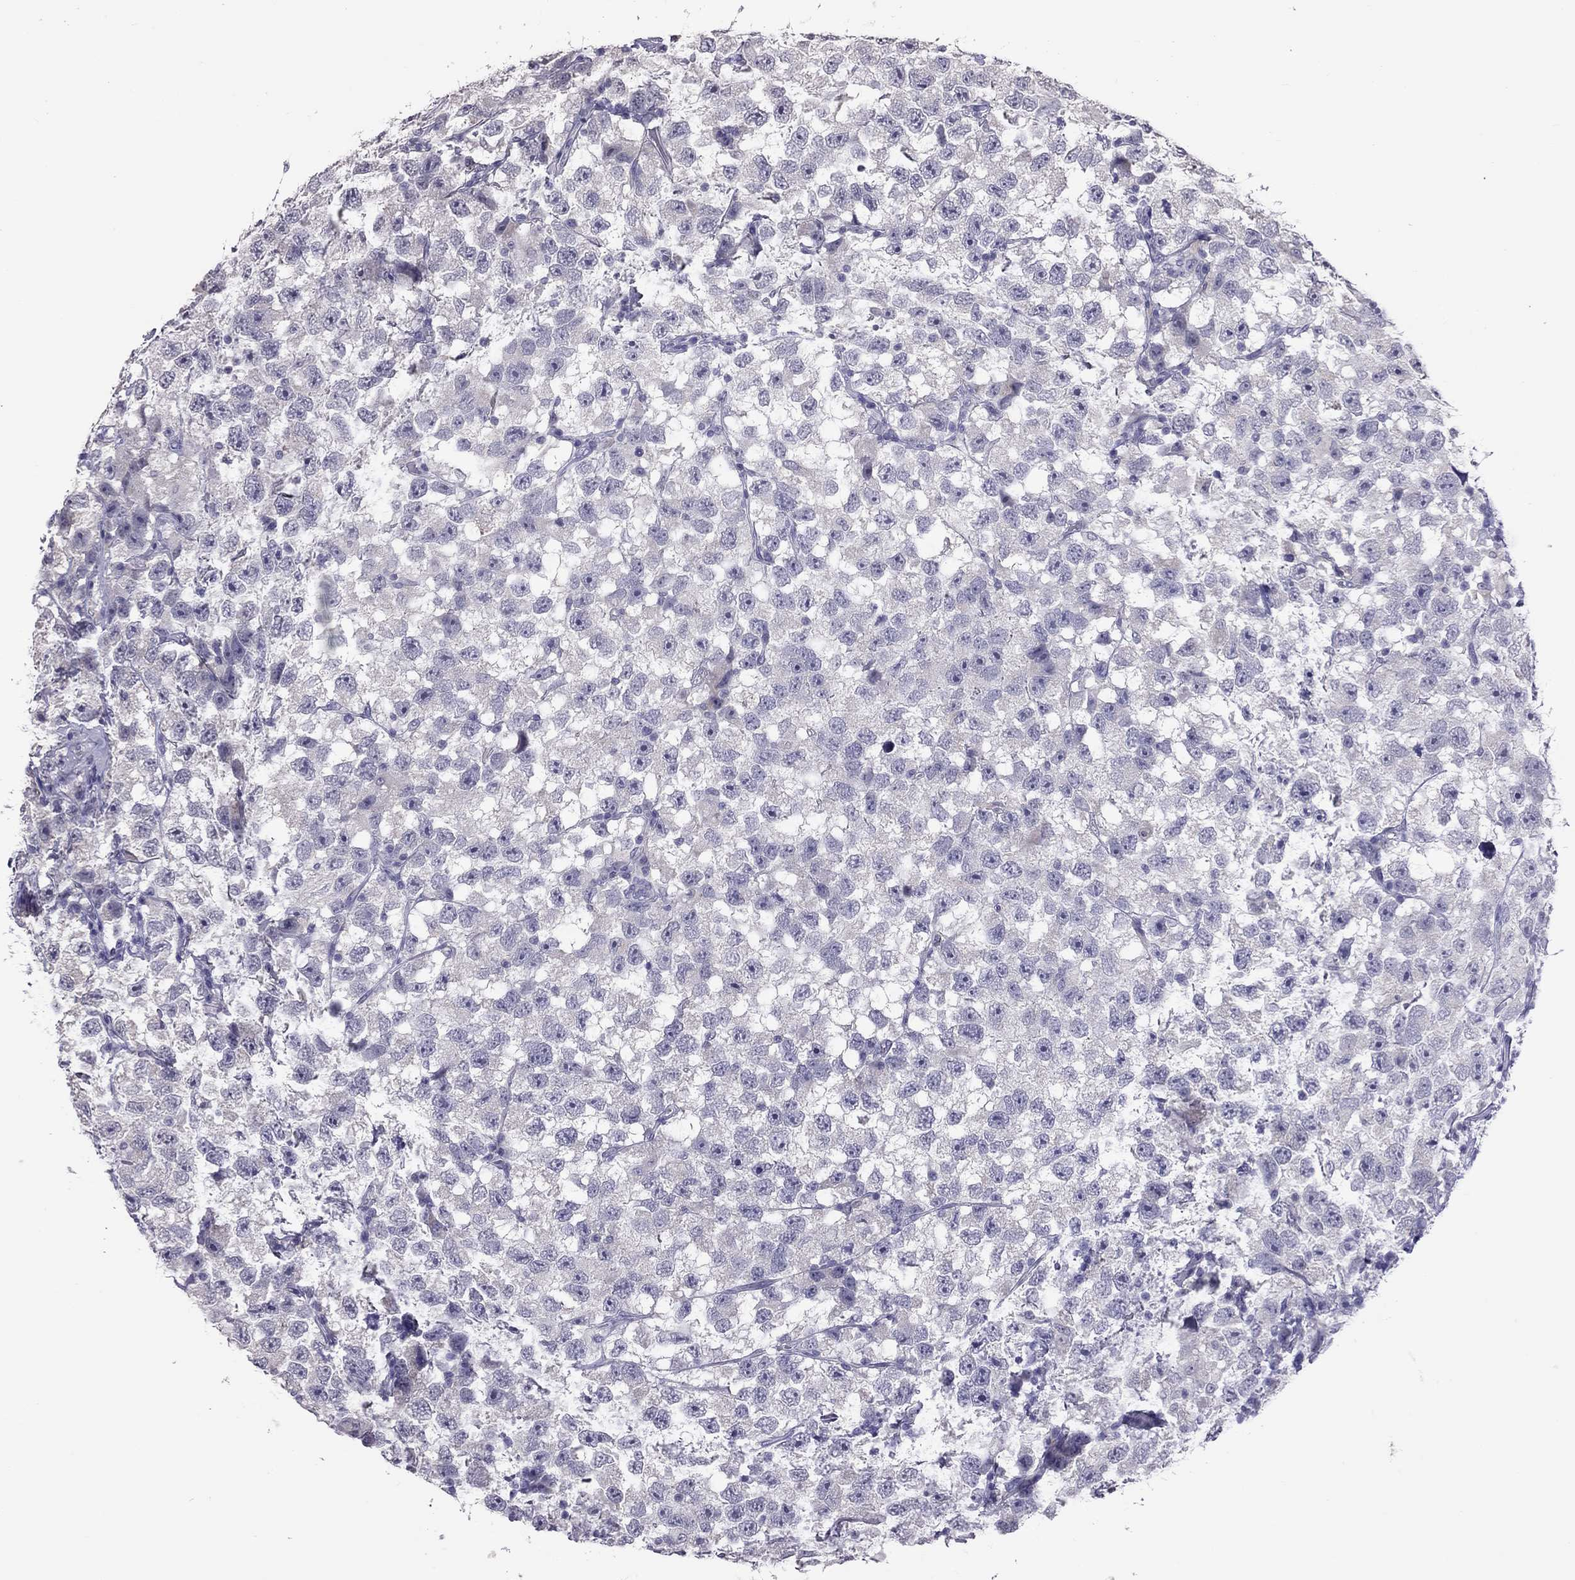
{"staining": {"intensity": "negative", "quantity": "none", "location": "none"}, "tissue": "testis cancer", "cell_type": "Tumor cells", "image_type": "cancer", "snomed": [{"axis": "morphology", "description": "Seminoma, NOS"}, {"axis": "topography", "description": "Testis"}], "caption": "An image of human testis seminoma is negative for staining in tumor cells. The staining is performed using DAB brown chromogen with nuclei counter-stained in using hematoxylin.", "gene": "PPP1R3A", "patient": {"sex": "male", "age": 26}}